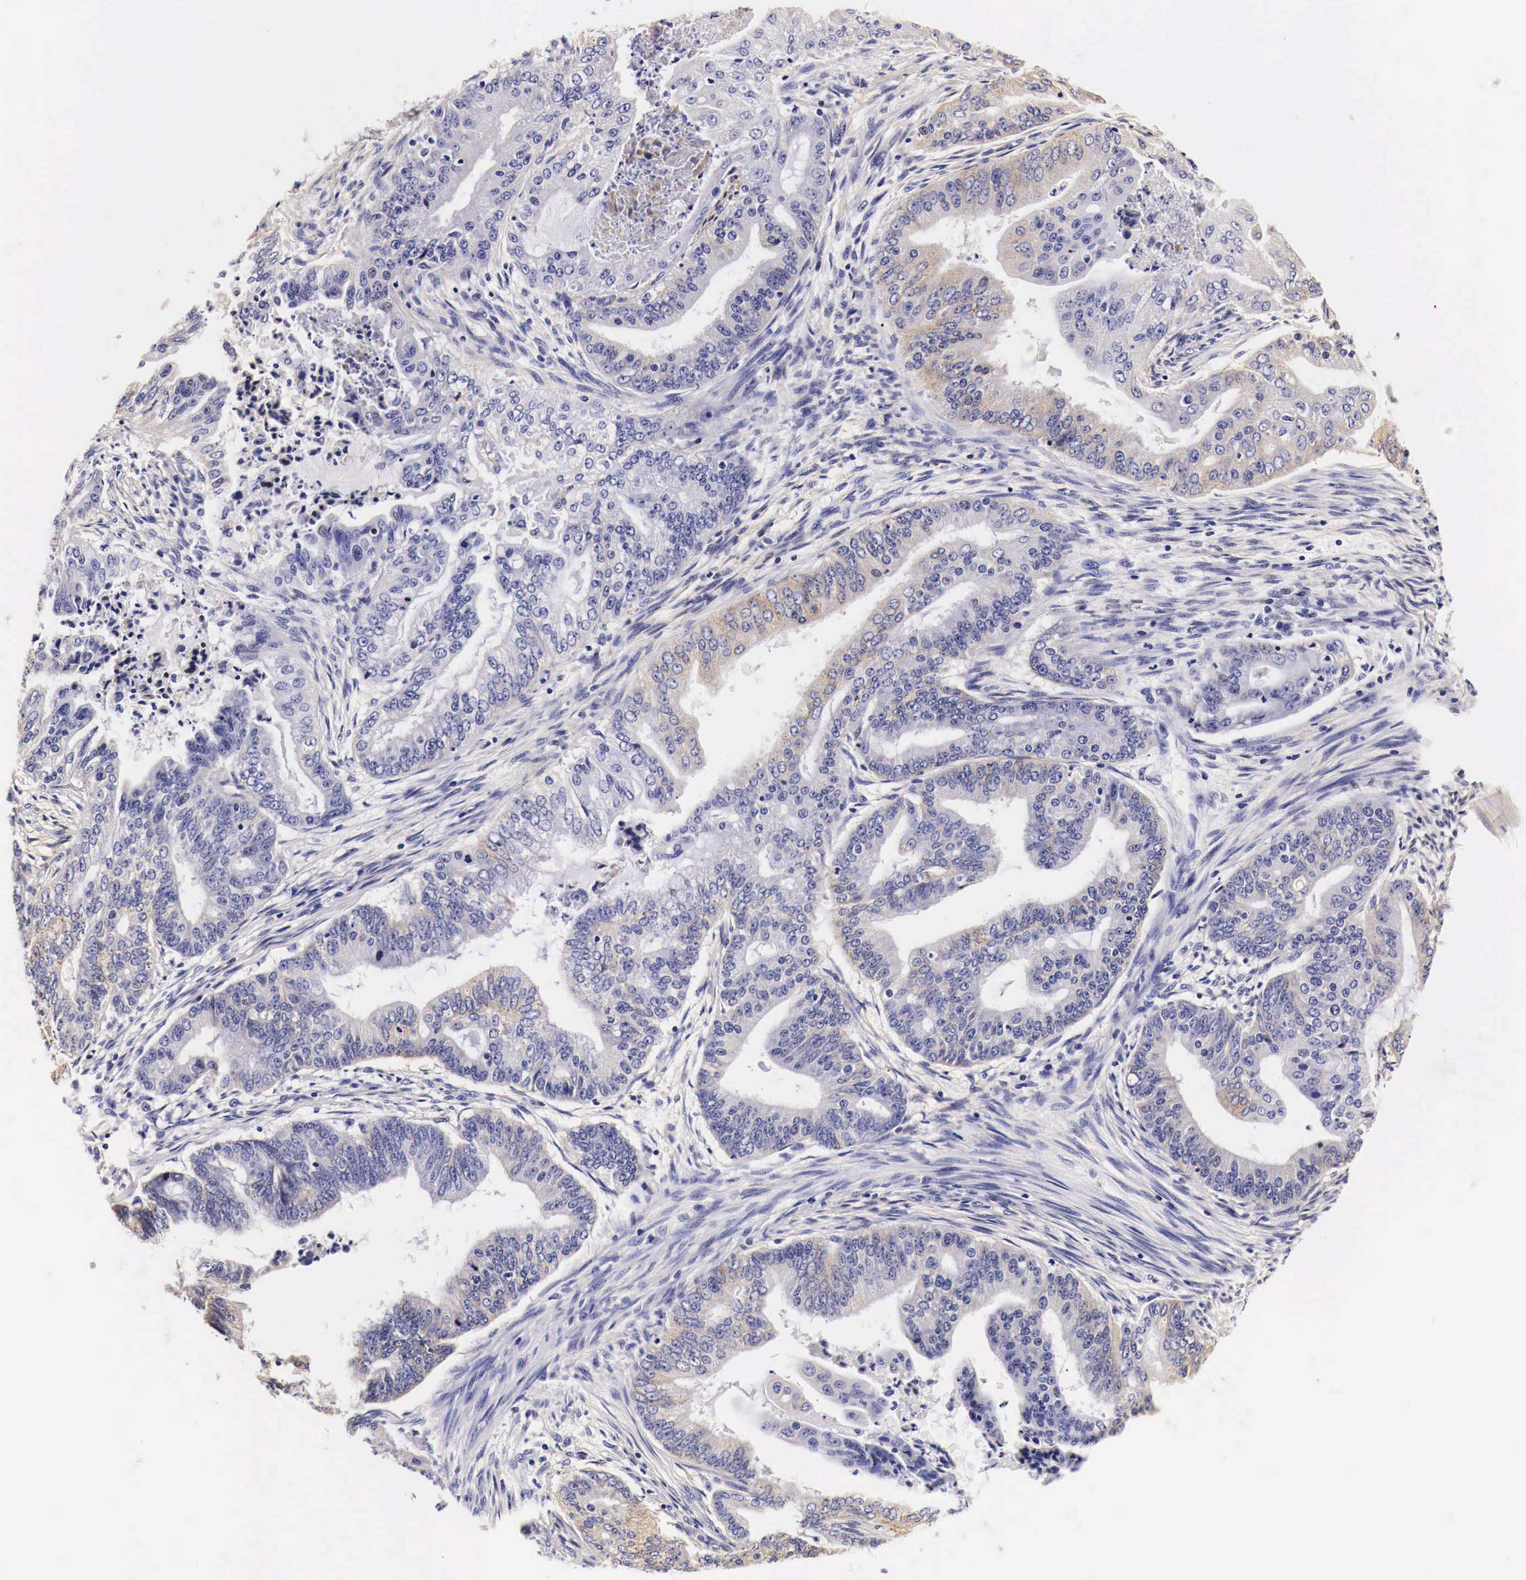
{"staining": {"intensity": "weak", "quantity": "<25%", "location": "cytoplasmic/membranous"}, "tissue": "endometrial cancer", "cell_type": "Tumor cells", "image_type": "cancer", "snomed": [{"axis": "morphology", "description": "Adenocarcinoma, NOS"}, {"axis": "topography", "description": "Endometrium"}], "caption": "This is a image of IHC staining of adenocarcinoma (endometrial), which shows no positivity in tumor cells. The staining is performed using DAB brown chromogen with nuclei counter-stained in using hematoxylin.", "gene": "EGFR", "patient": {"sex": "female", "age": 63}}